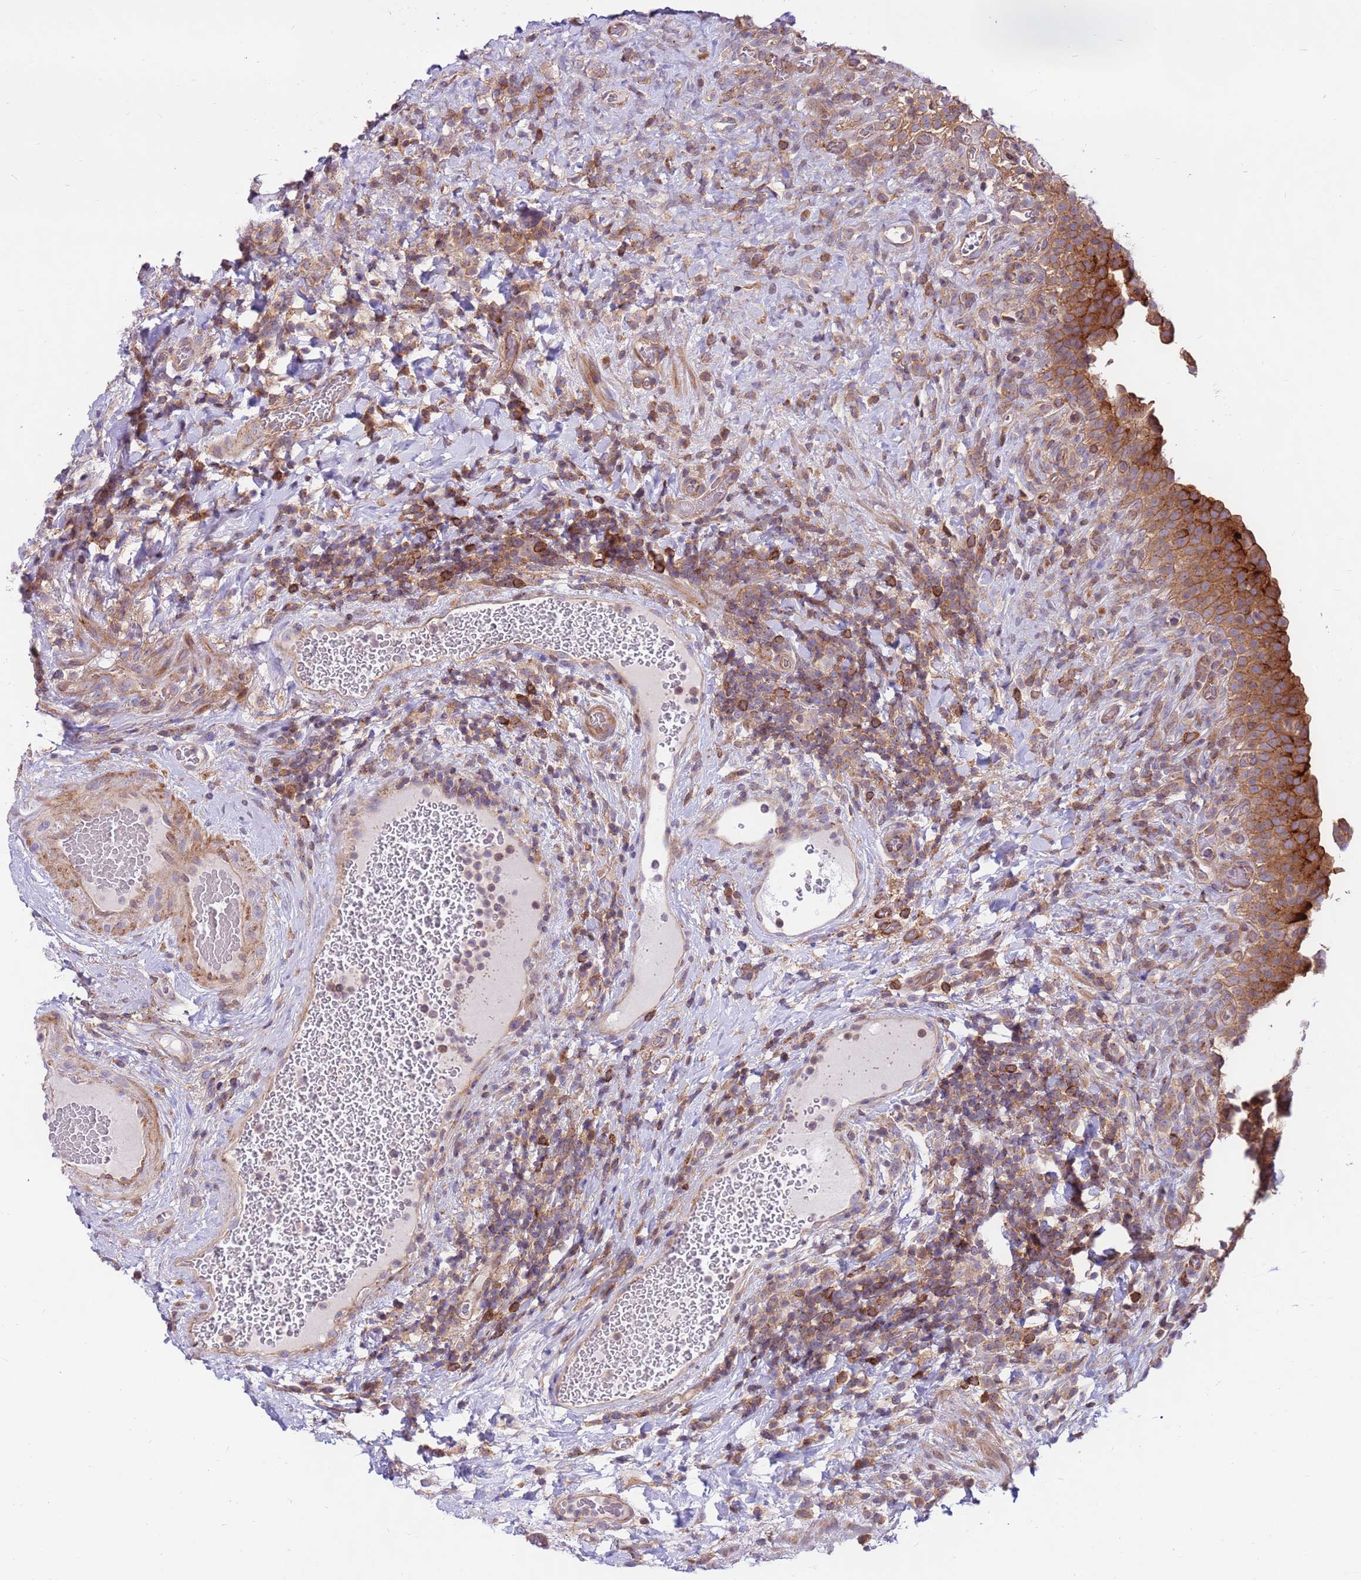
{"staining": {"intensity": "strong", "quantity": ">75%", "location": "cytoplasmic/membranous"}, "tissue": "urinary bladder", "cell_type": "Urothelial cells", "image_type": "normal", "snomed": [{"axis": "morphology", "description": "Normal tissue, NOS"}, {"axis": "morphology", "description": "Urothelial carcinoma, High grade"}, {"axis": "topography", "description": "Urinary bladder"}], "caption": "Immunohistochemical staining of unremarkable human urinary bladder exhibits strong cytoplasmic/membranous protein expression in about >75% of urothelial cells. The protein of interest is shown in brown color, while the nuclei are stained blue.", "gene": "DDX19B", "patient": {"sex": "female", "age": 60}}